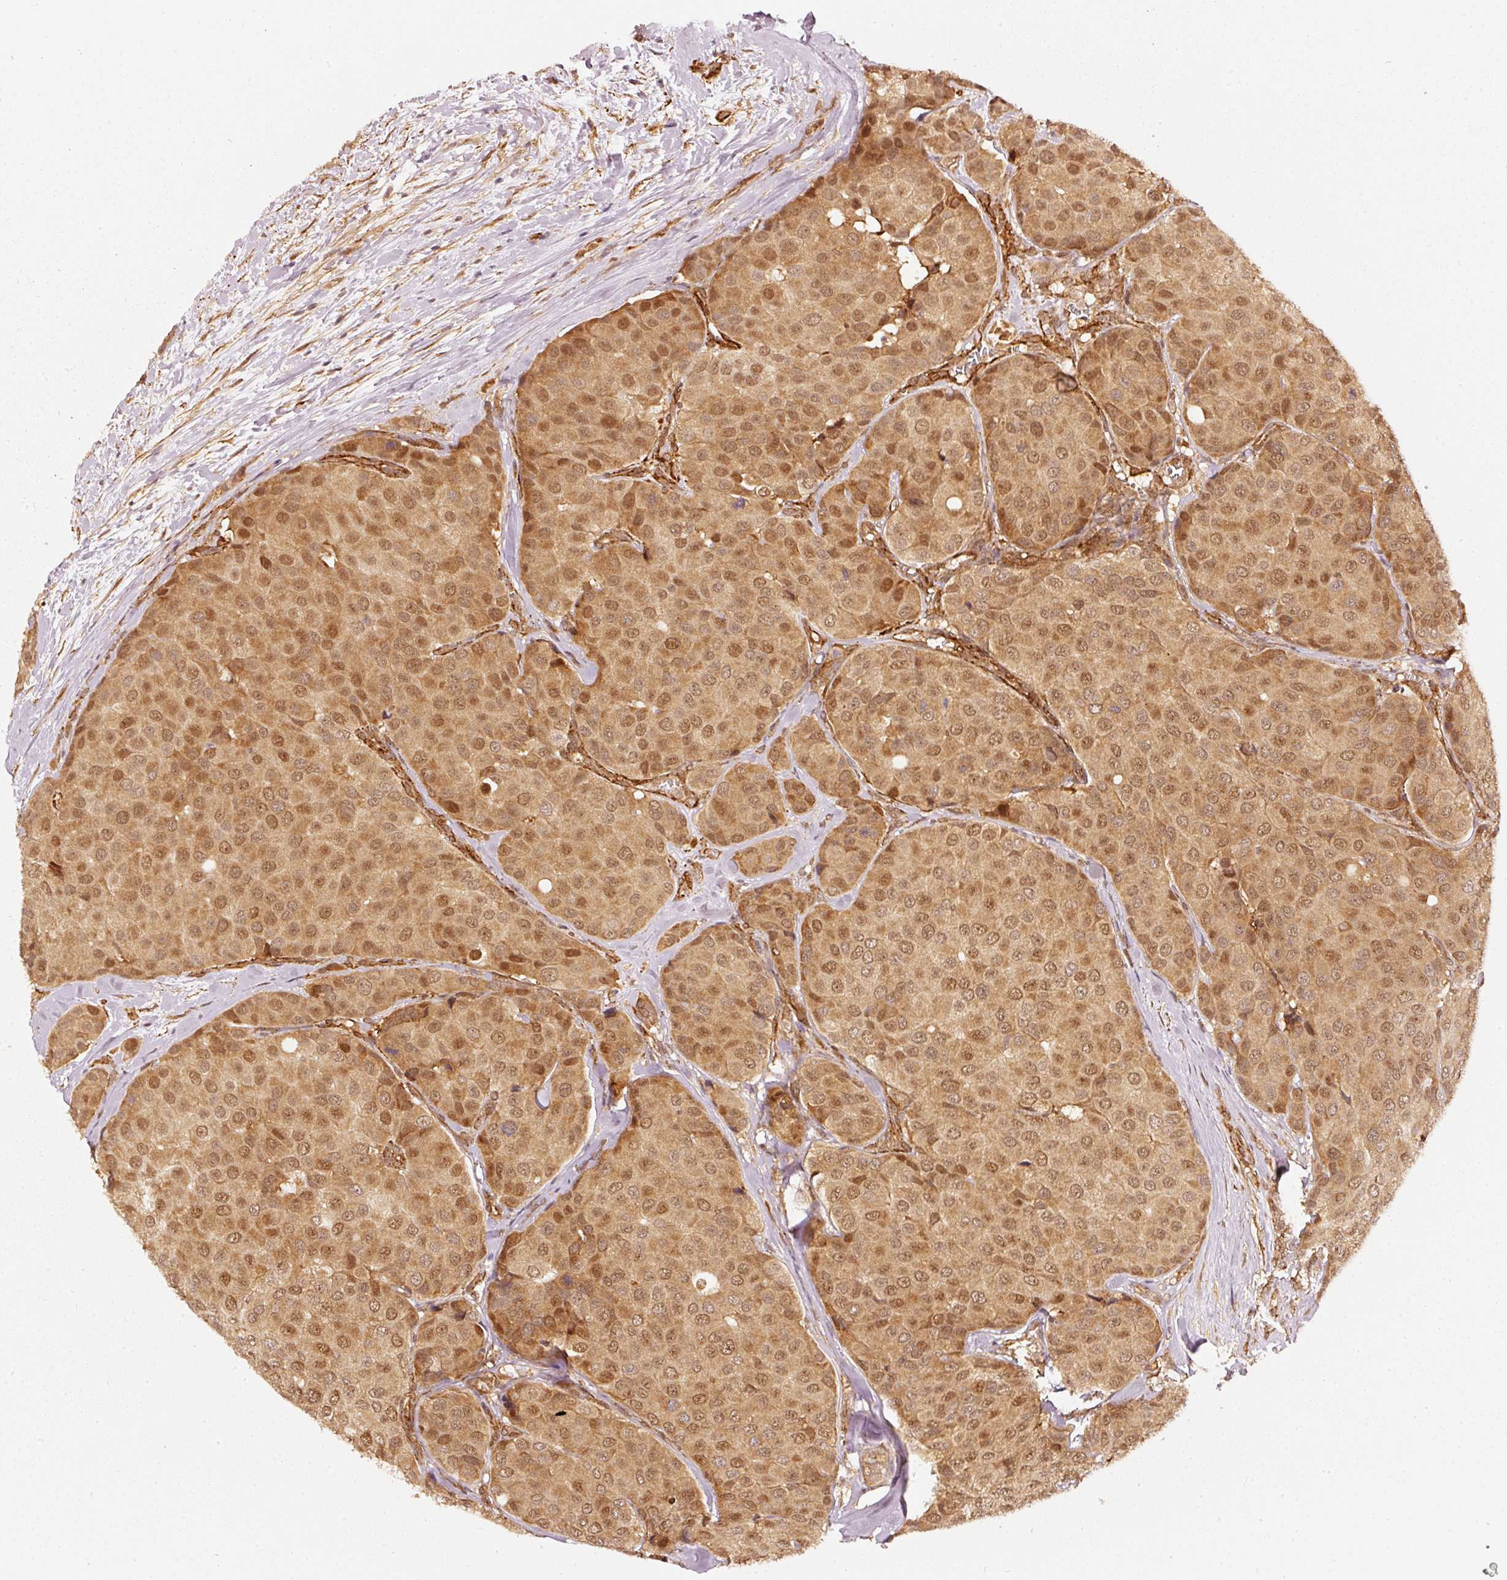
{"staining": {"intensity": "moderate", "quantity": ">75%", "location": "cytoplasmic/membranous,nuclear"}, "tissue": "breast cancer", "cell_type": "Tumor cells", "image_type": "cancer", "snomed": [{"axis": "morphology", "description": "Duct carcinoma"}, {"axis": "topography", "description": "Breast"}], "caption": "High-magnification brightfield microscopy of invasive ductal carcinoma (breast) stained with DAB (brown) and counterstained with hematoxylin (blue). tumor cells exhibit moderate cytoplasmic/membranous and nuclear positivity is appreciated in about>75% of cells. (DAB IHC, brown staining for protein, blue staining for nuclei).", "gene": "PSMD1", "patient": {"sex": "female", "age": 70}}